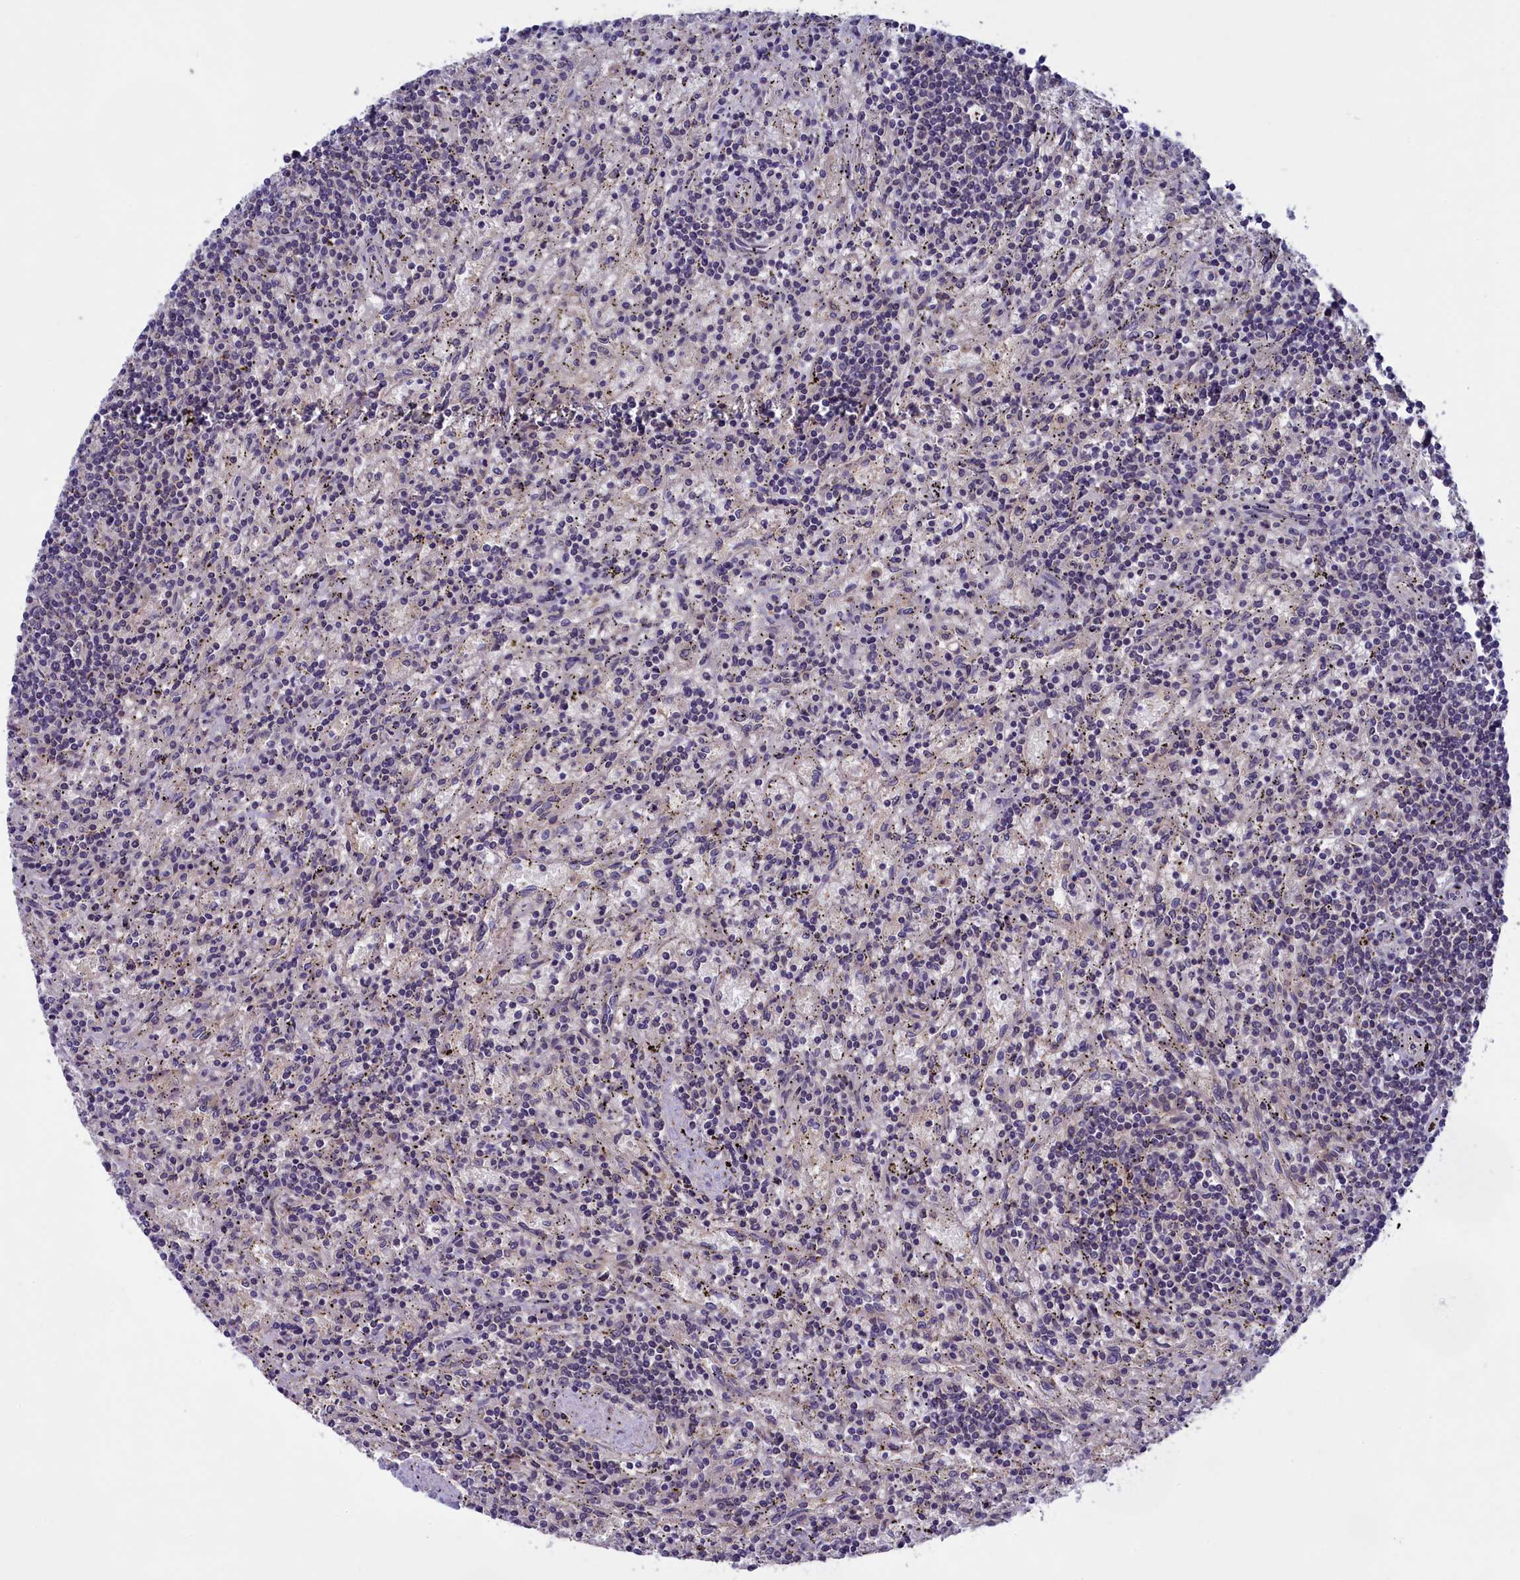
{"staining": {"intensity": "negative", "quantity": "none", "location": "none"}, "tissue": "lymphoma", "cell_type": "Tumor cells", "image_type": "cancer", "snomed": [{"axis": "morphology", "description": "Malignant lymphoma, non-Hodgkin's type, Low grade"}, {"axis": "topography", "description": "Spleen"}], "caption": "Human lymphoma stained for a protein using immunohistochemistry shows no positivity in tumor cells.", "gene": "NUBP1", "patient": {"sex": "male", "age": 76}}